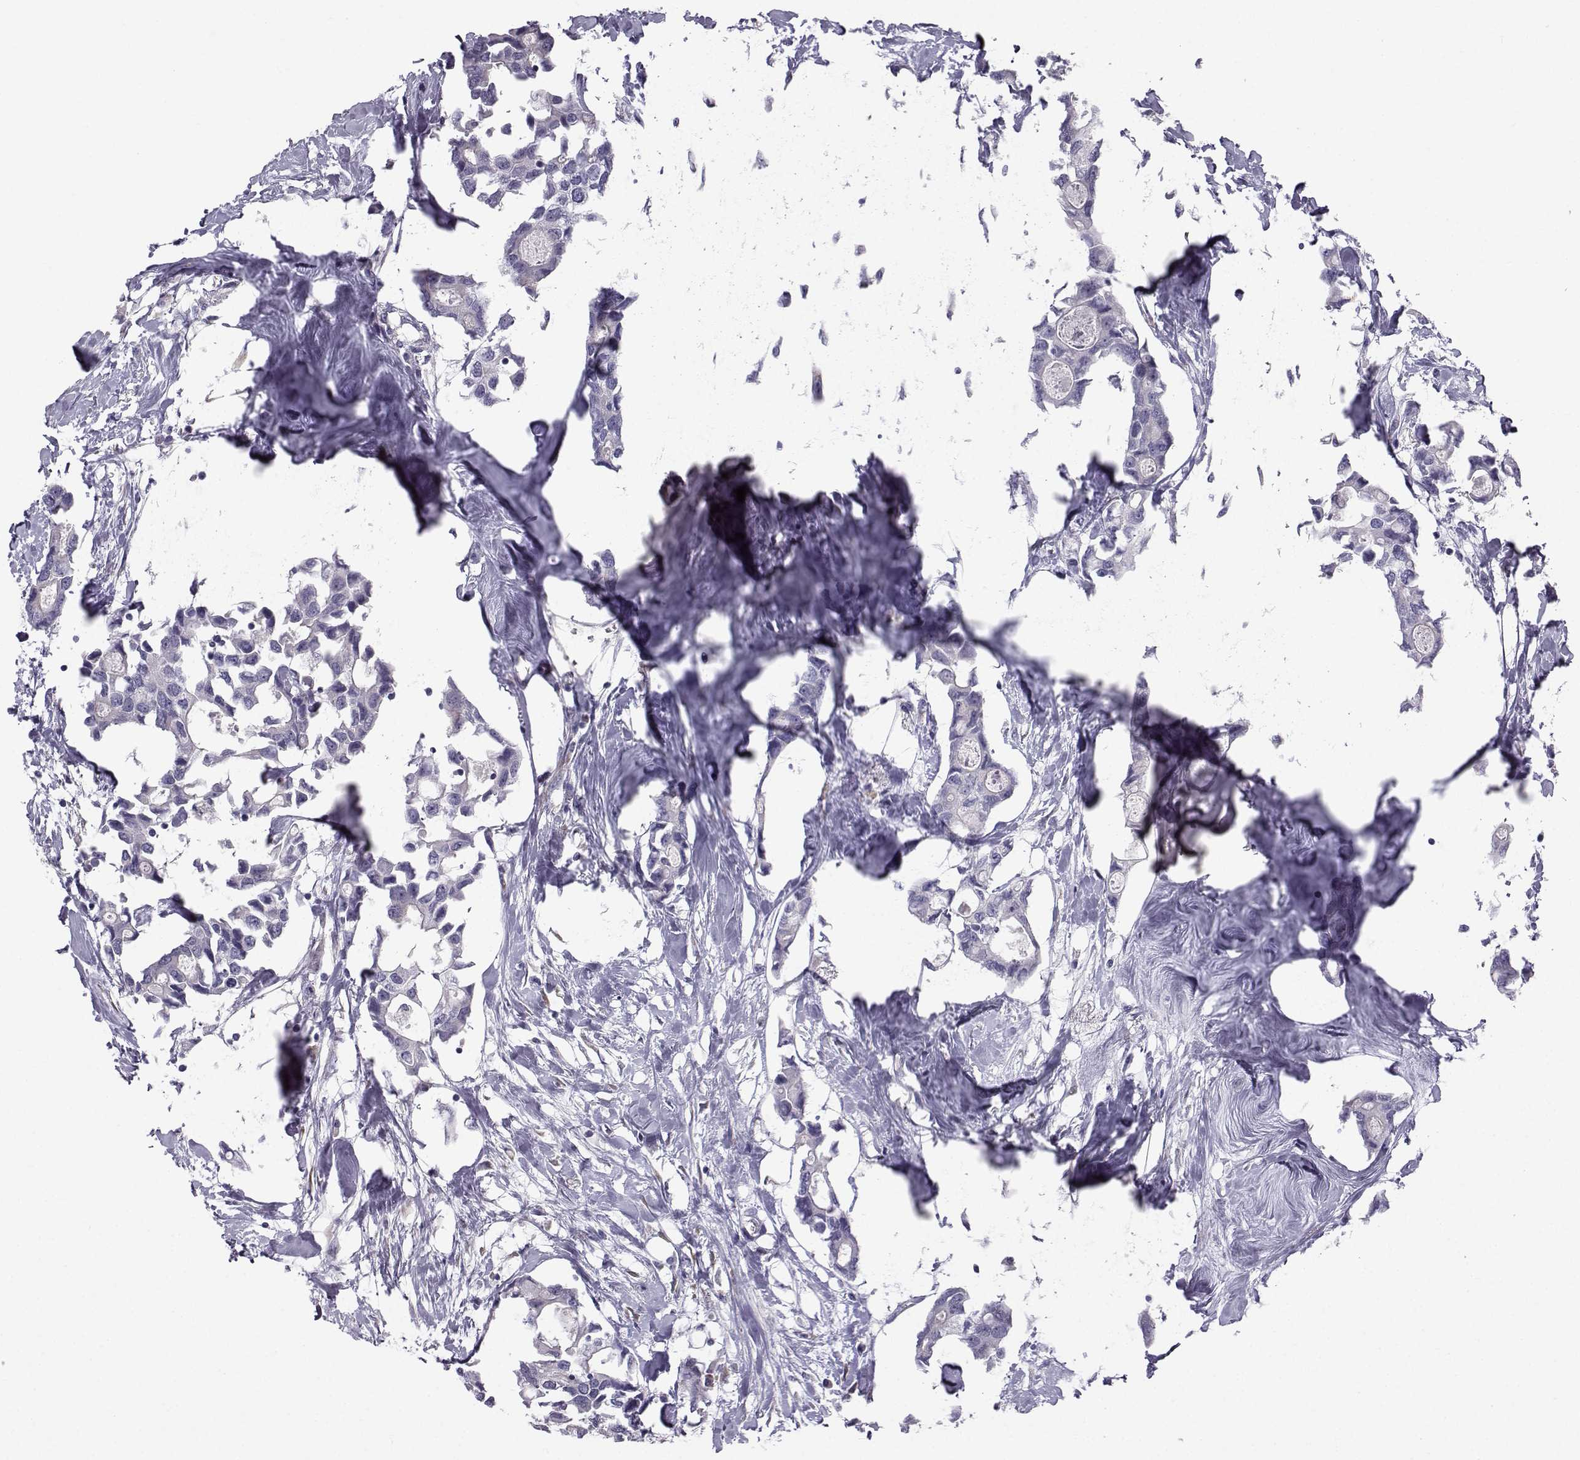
{"staining": {"intensity": "negative", "quantity": "none", "location": "none"}, "tissue": "breast cancer", "cell_type": "Tumor cells", "image_type": "cancer", "snomed": [{"axis": "morphology", "description": "Duct carcinoma"}, {"axis": "topography", "description": "Breast"}], "caption": "DAB (3,3'-diaminobenzidine) immunohistochemical staining of human breast cancer (invasive ductal carcinoma) demonstrates no significant staining in tumor cells. Brightfield microscopy of IHC stained with DAB (brown) and hematoxylin (blue), captured at high magnification.", "gene": "QPCT", "patient": {"sex": "female", "age": 83}}